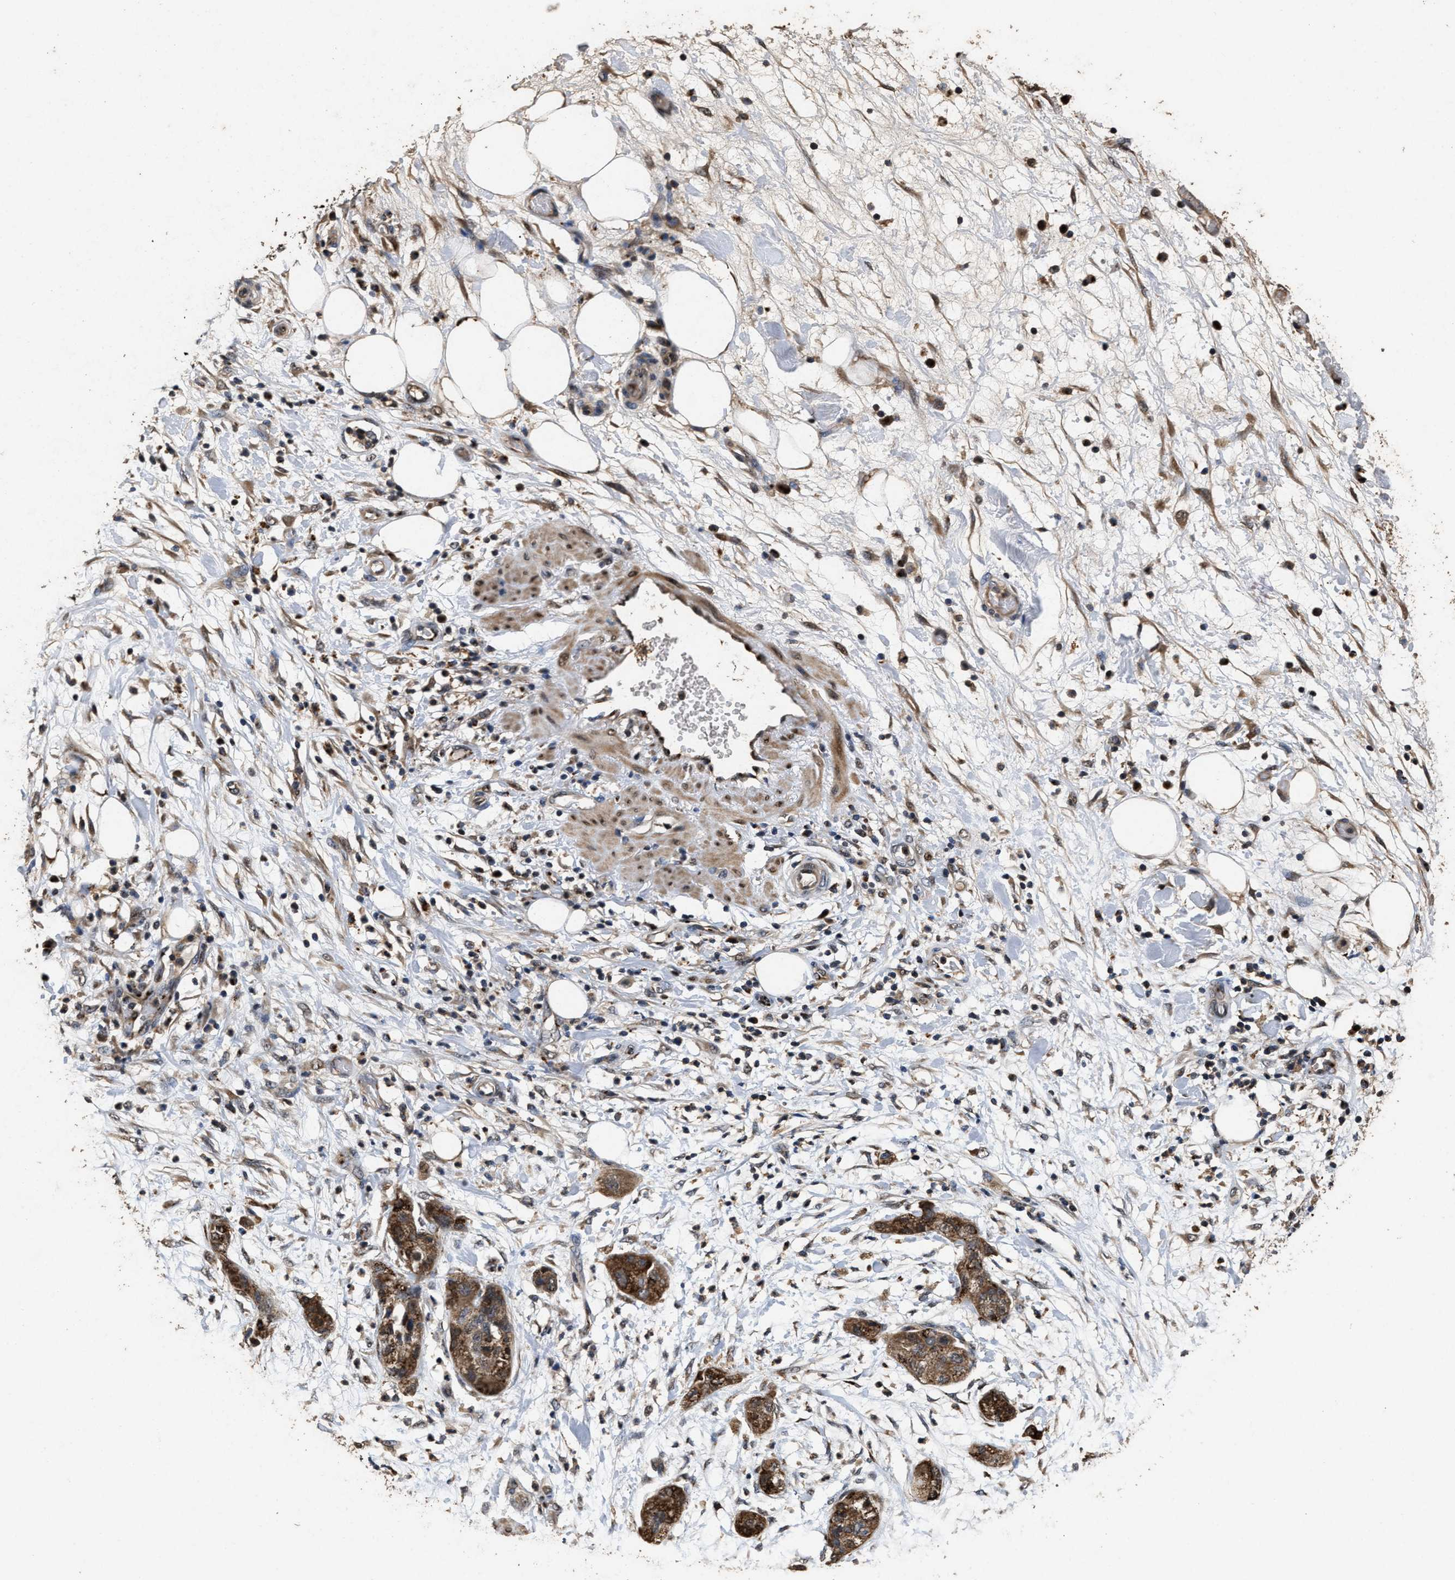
{"staining": {"intensity": "strong", "quantity": ">75%", "location": "cytoplasmic/membranous"}, "tissue": "pancreatic cancer", "cell_type": "Tumor cells", "image_type": "cancer", "snomed": [{"axis": "morphology", "description": "Adenocarcinoma, NOS"}, {"axis": "topography", "description": "Pancreas"}], "caption": "IHC photomicrograph of human pancreatic cancer (adenocarcinoma) stained for a protein (brown), which exhibits high levels of strong cytoplasmic/membranous staining in approximately >75% of tumor cells.", "gene": "TPST2", "patient": {"sex": "female", "age": 78}}